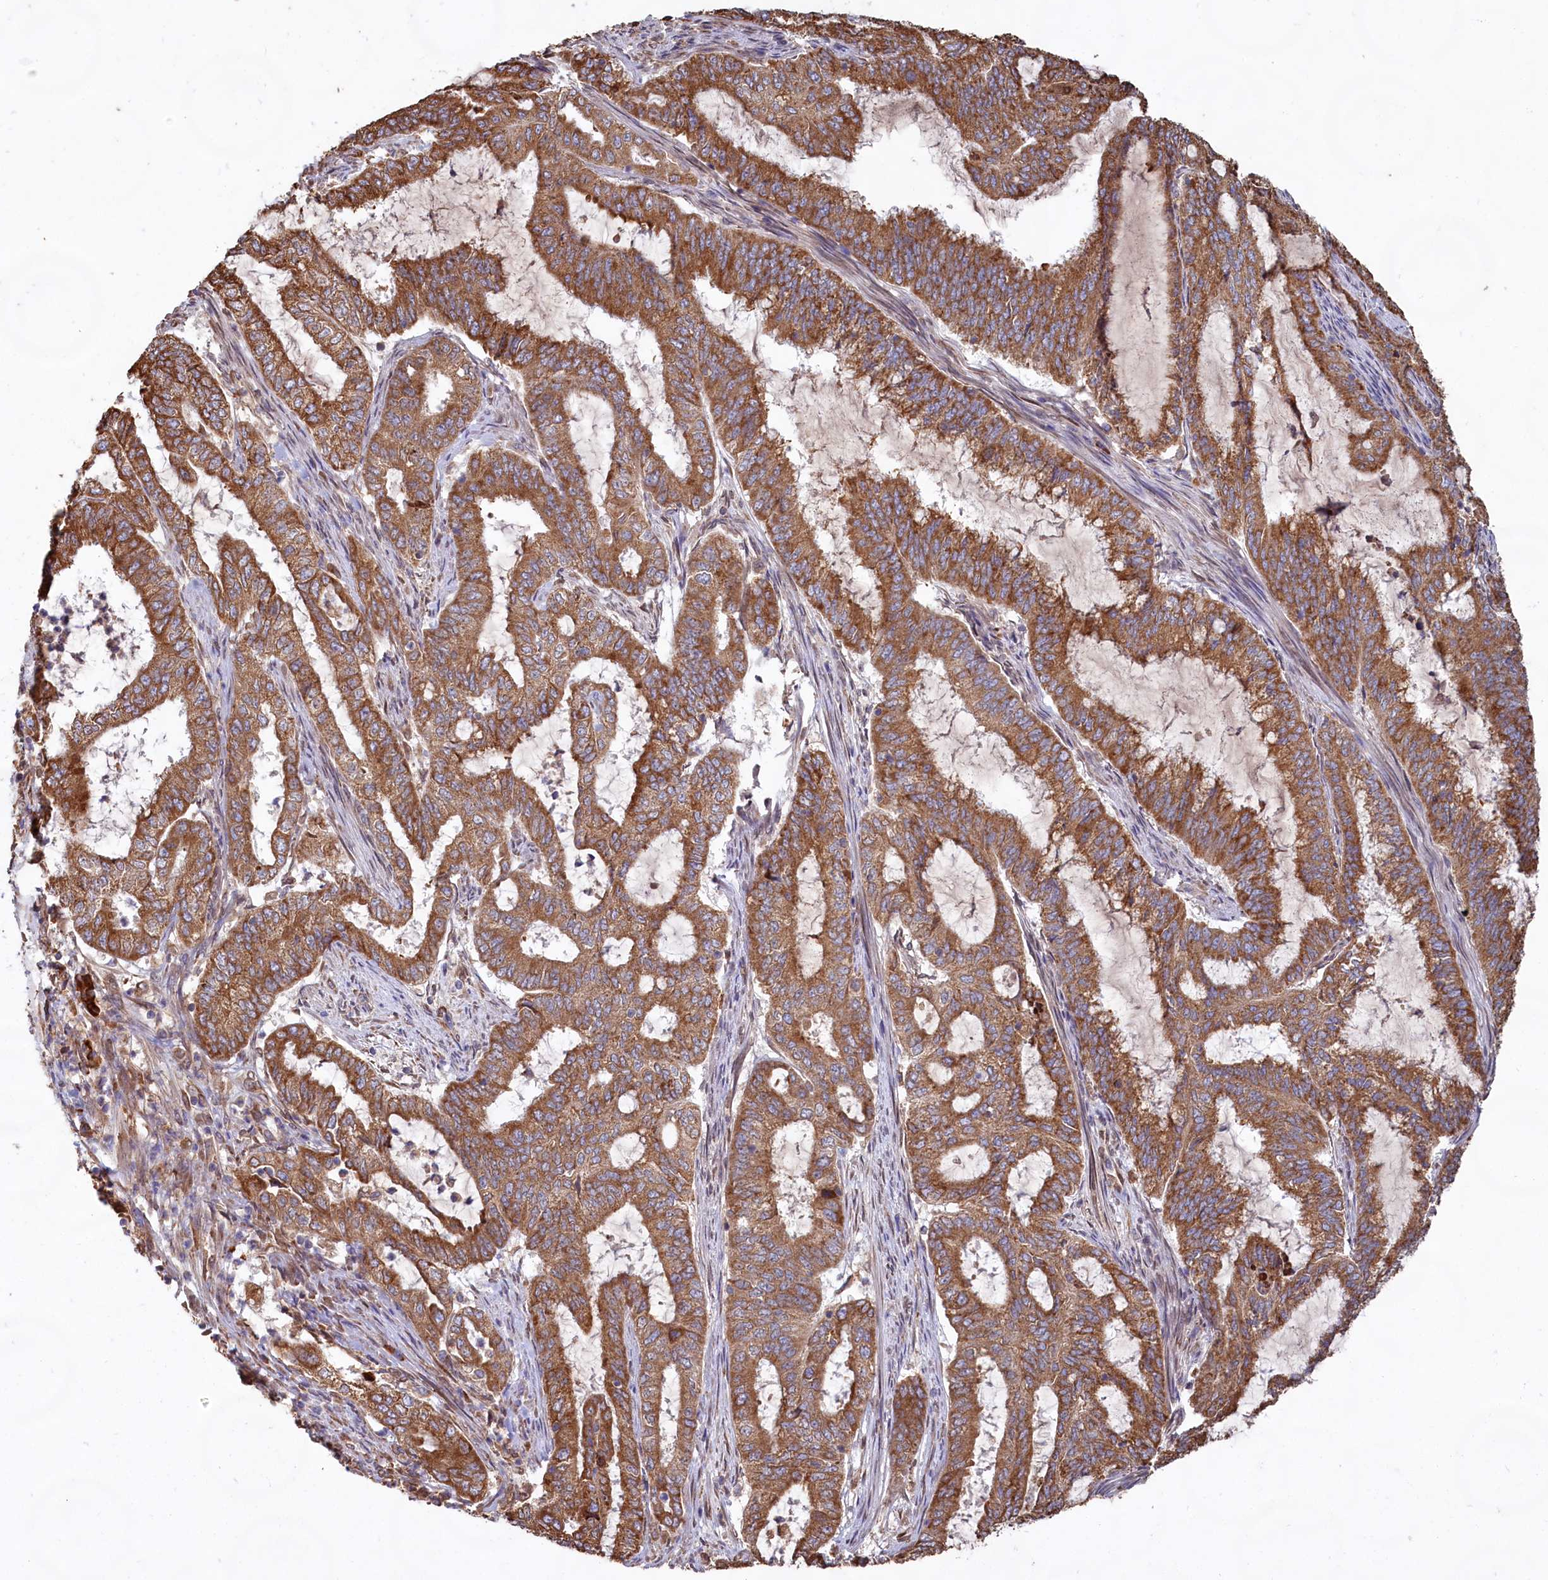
{"staining": {"intensity": "moderate", "quantity": ">75%", "location": "cytoplasmic/membranous"}, "tissue": "endometrial cancer", "cell_type": "Tumor cells", "image_type": "cancer", "snomed": [{"axis": "morphology", "description": "Adenocarcinoma, NOS"}, {"axis": "topography", "description": "Endometrium"}], "caption": "Protein expression analysis of endometrial cancer demonstrates moderate cytoplasmic/membranous expression in approximately >75% of tumor cells.", "gene": "TBC1D19", "patient": {"sex": "female", "age": 51}}